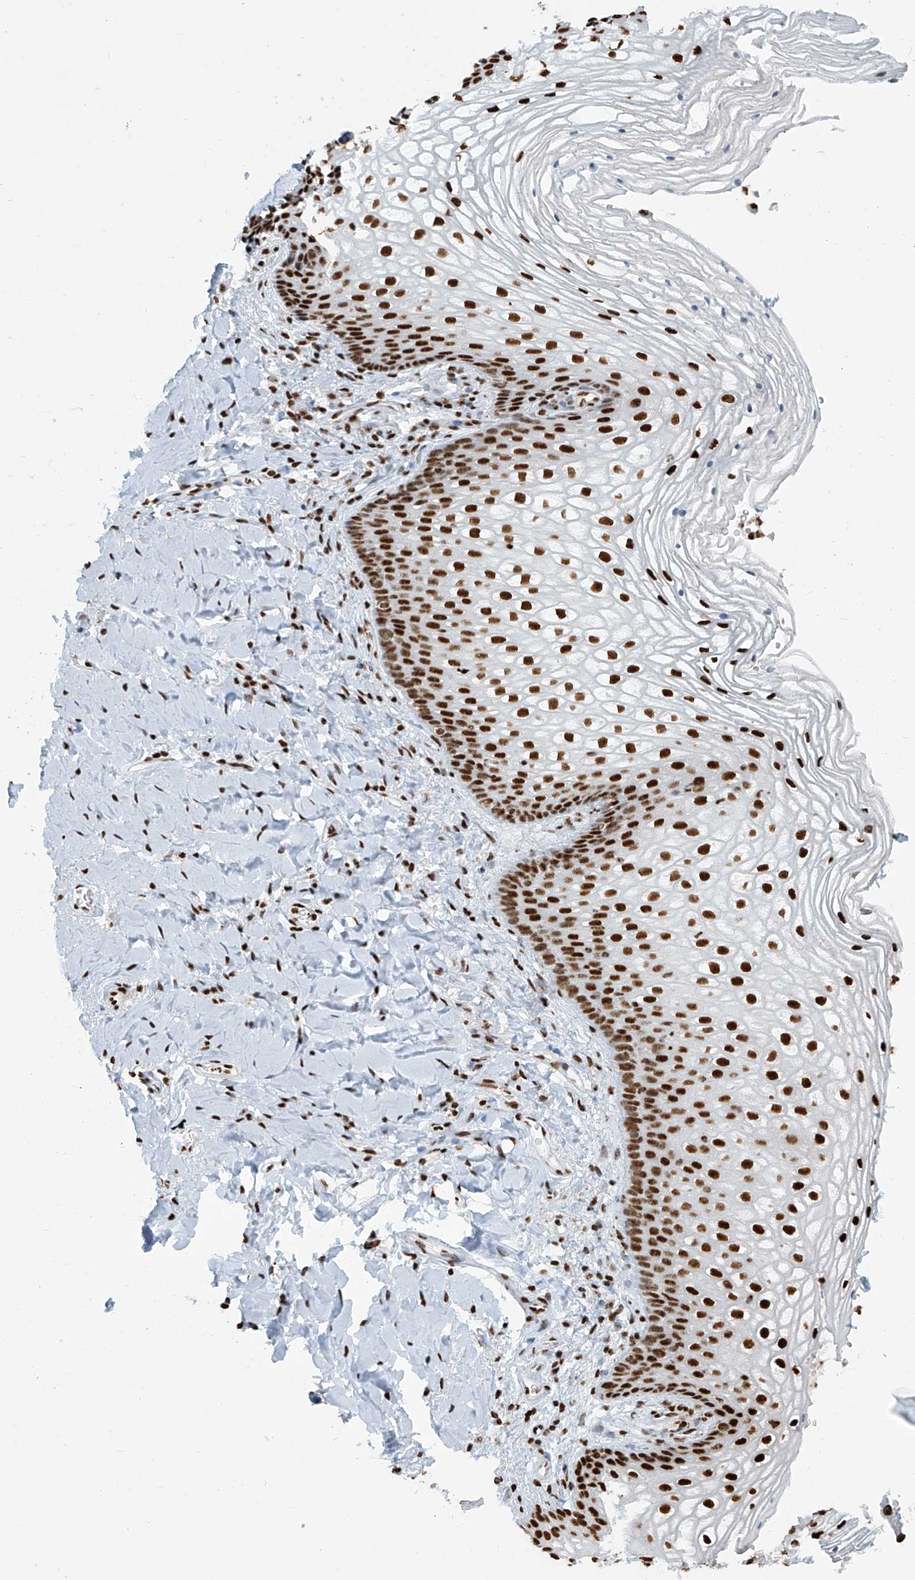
{"staining": {"intensity": "strong", "quantity": ">75%", "location": "nuclear"}, "tissue": "vagina", "cell_type": "Squamous epithelial cells", "image_type": "normal", "snomed": [{"axis": "morphology", "description": "Normal tissue, NOS"}, {"axis": "topography", "description": "Vagina"}], "caption": "IHC image of normal vagina: human vagina stained using immunohistochemistry (IHC) shows high levels of strong protein expression localized specifically in the nuclear of squamous epithelial cells, appearing as a nuclear brown color.", "gene": "ENSG00000257390", "patient": {"sex": "female", "age": 60}}